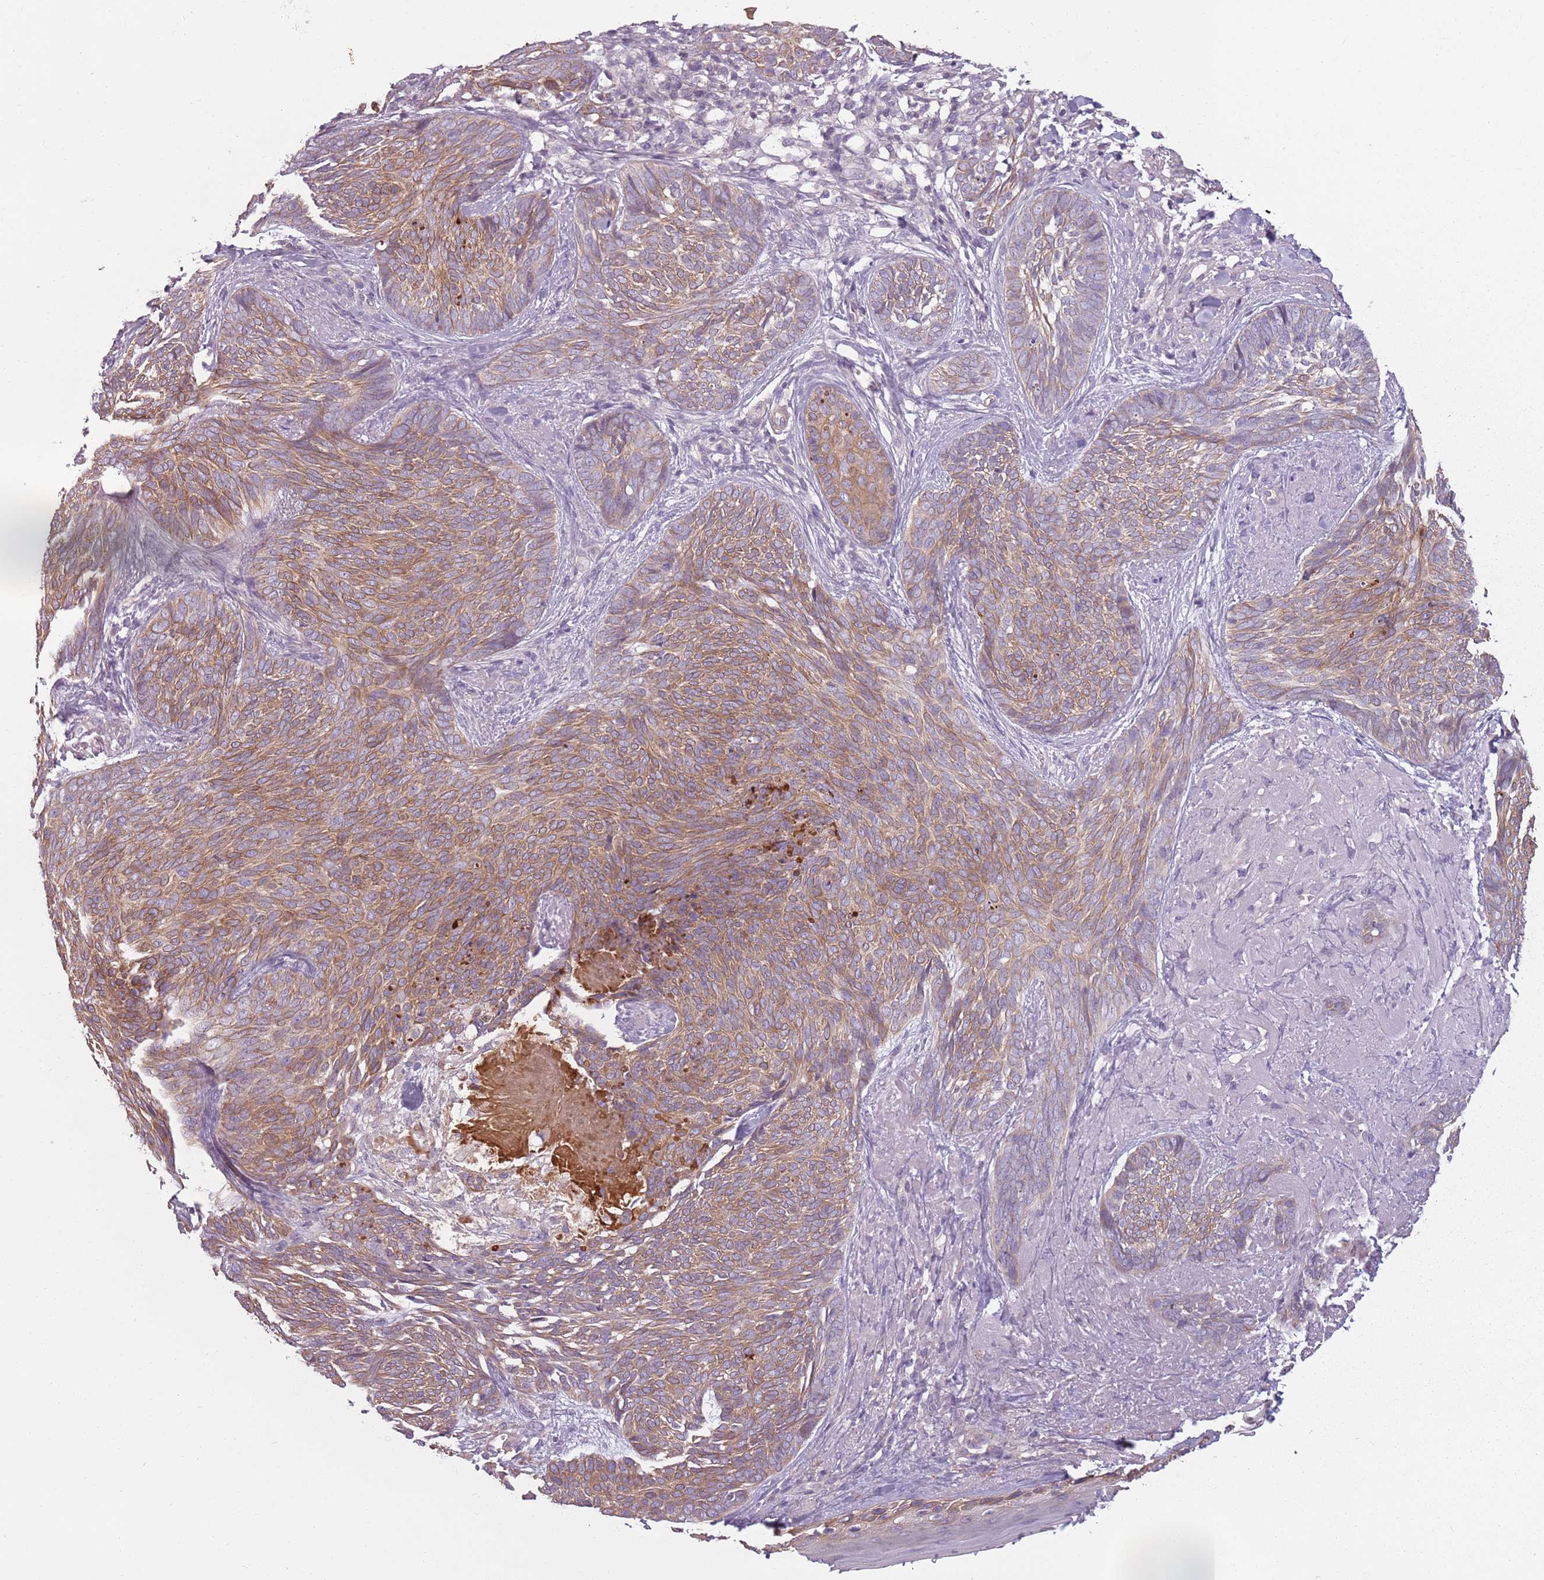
{"staining": {"intensity": "moderate", "quantity": ">75%", "location": "cytoplasmic/membranous"}, "tissue": "skin cancer", "cell_type": "Tumor cells", "image_type": "cancer", "snomed": [{"axis": "morphology", "description": "Basal cell carcinoma"}, {"axis": "topography", "description": "Skin"}], "caption": "Brown immunohistochemical staining in human basal cell carcinoma (skin) displays moderate cytoplasmic/membranous staining in about >75% of tumor cells. The protein of interest is shown in brown color, while the nuclei are stained blue.", "gene": "TLCD2", "patient": {"sex": "female", "age": 86}}